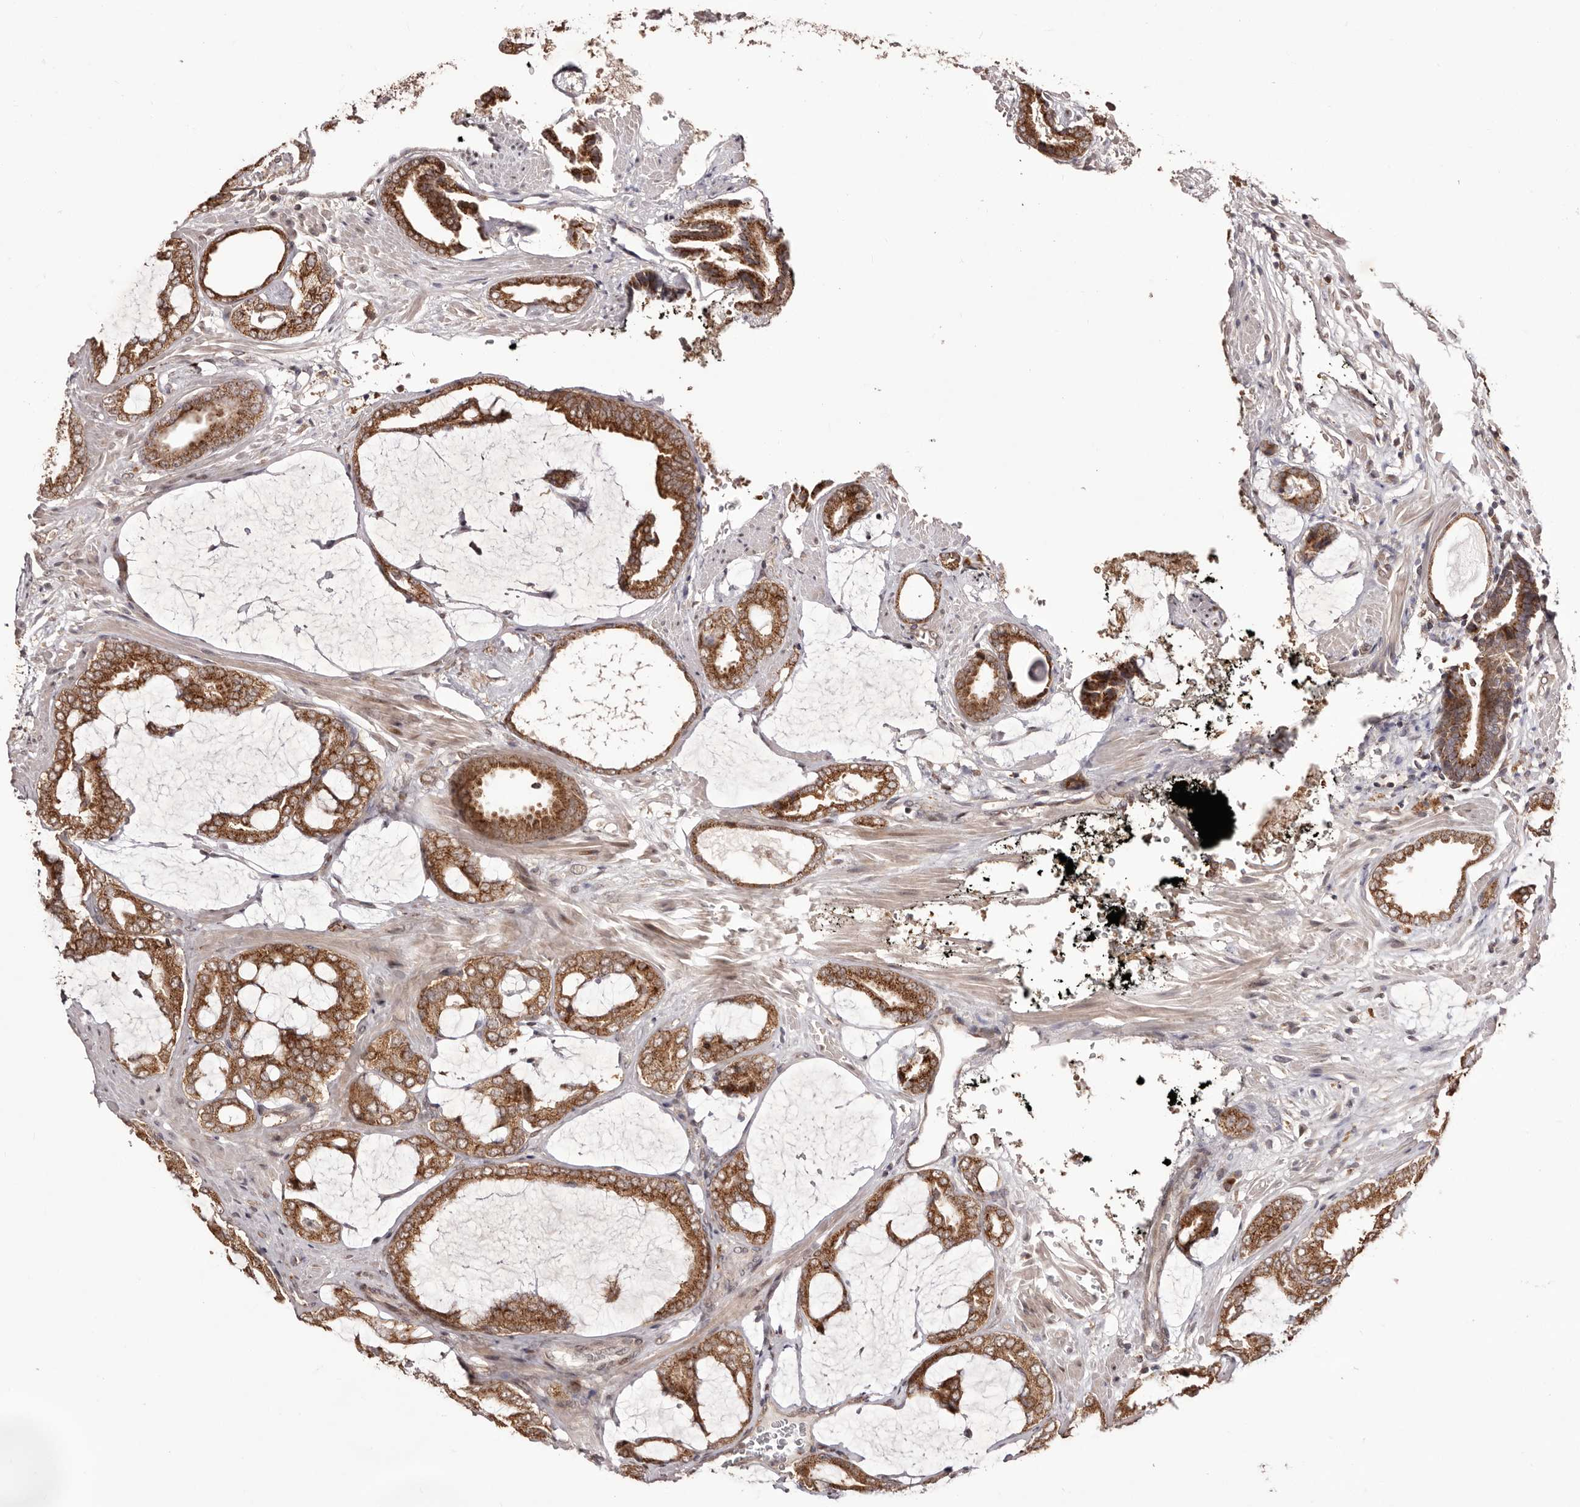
{"staining": {"intensity": "strong", "quantity": ">75%", "location": "cytoplasmic/membranous"}, "tissue": "prostate cancer", "cell_type": "Tumor cells", "image_type": "cancer", "snomed": [{"axis": "morphology", "description": "Adenocarcinoma, Low grade"}, {"axis": "topography", "description": "Prostate"}], "caption": "There is high levels of strong cytoplasmic/membranous staining in tumor cells of prostate low-grade adenocarcinoma, as demonstrated by immunohistochemical staining (brown color).", "gene": "EGR3", "patient": {"sex": "male", "age": 71}}